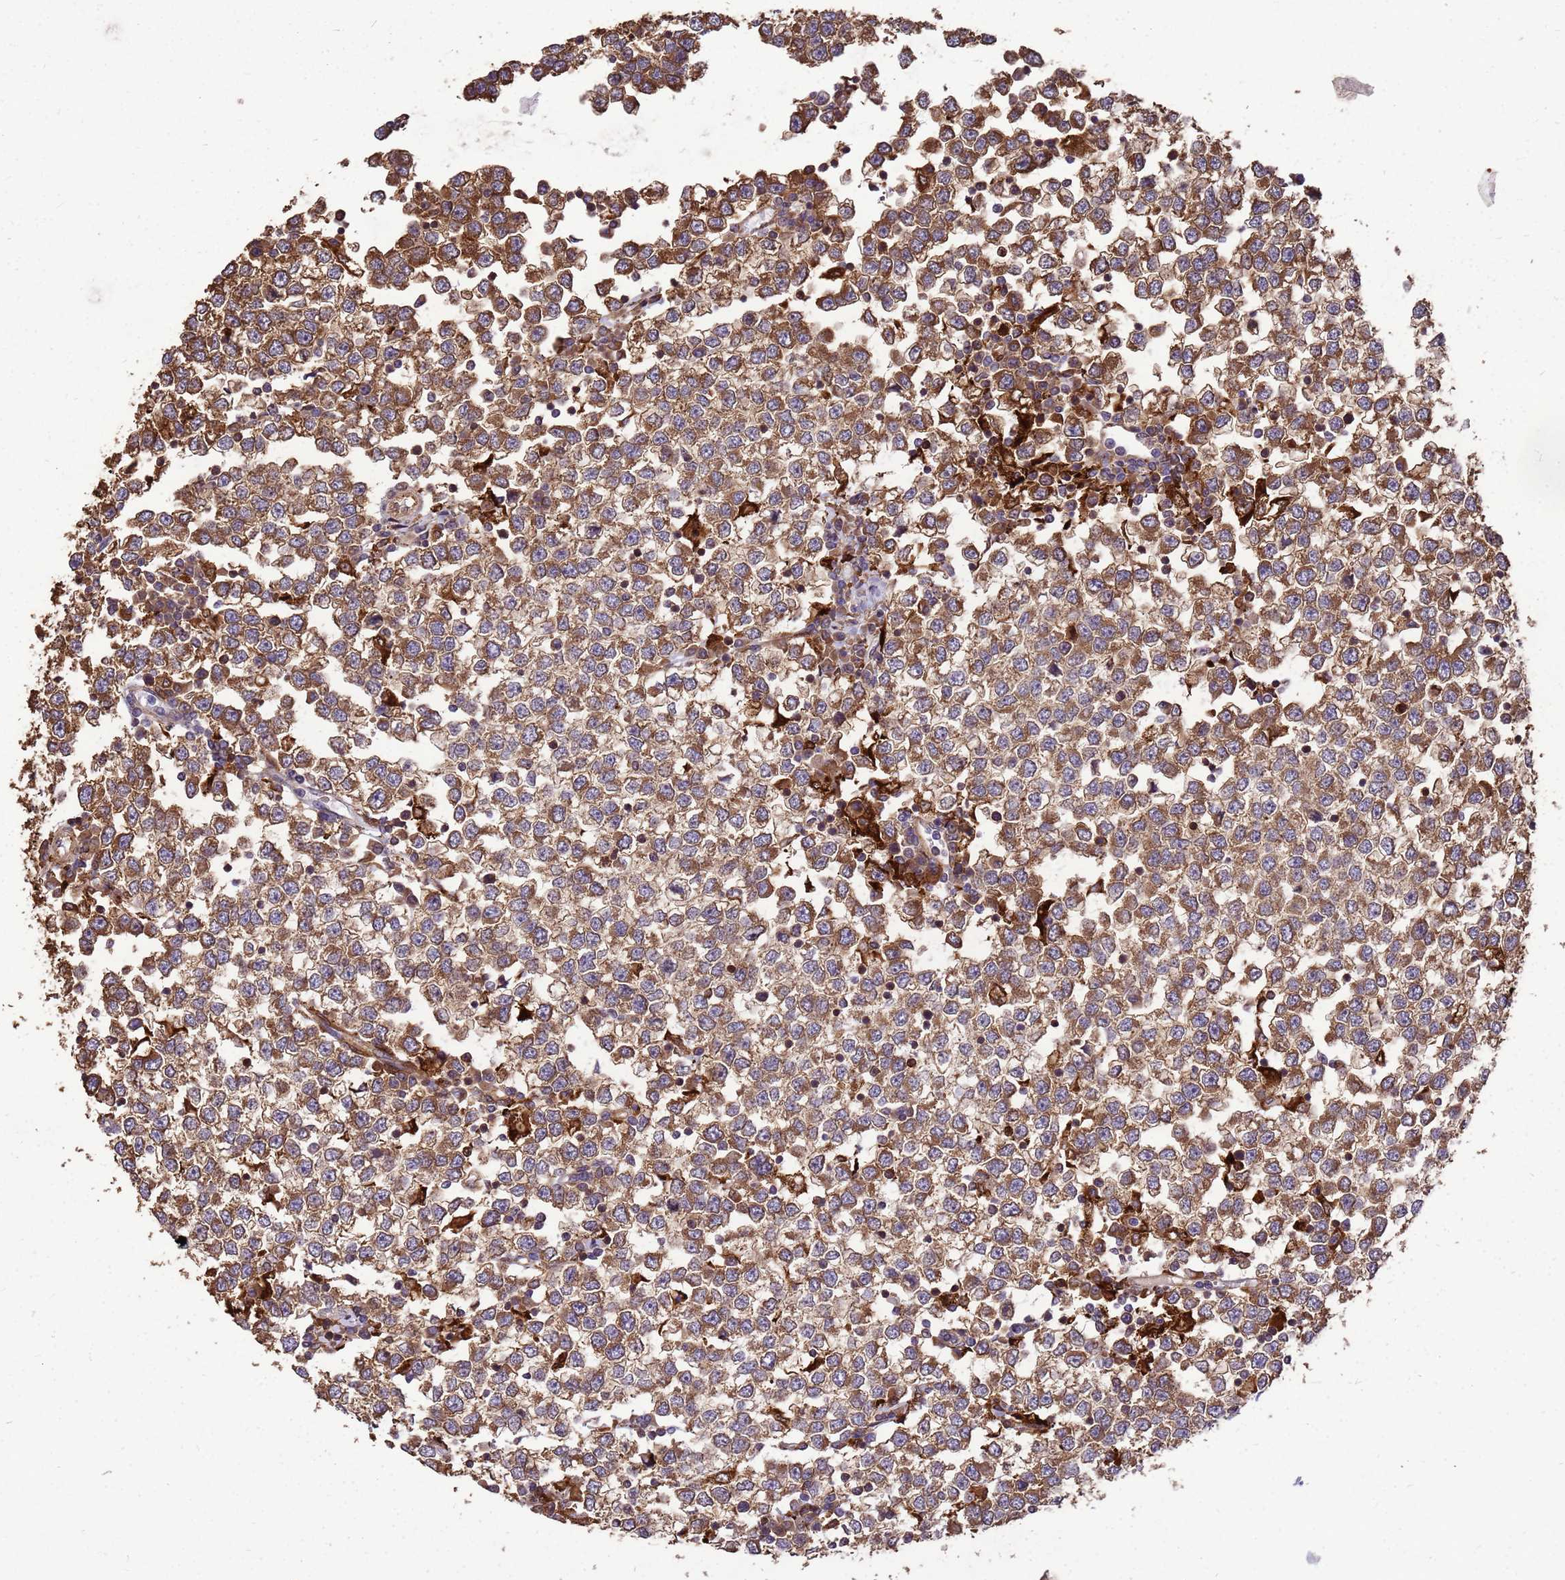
{"staining": {"intensity": "moderate", "quantity": ">75%", "location": "cytoplasmic/membranous"}, "tissue": "testis cancer", "cell_type": "Tumor cells", "image_type": "cancer", "snomed": [{"axis": "morphology", "description": "Seminoma, NOS"}, {"axis": "topography", "description": "Testis"}], "caption": "Protein expression analysis of human seminoma (testis) reveals moderate cytoplasmic/membranous expression in approximately >75% of tumor cells.", "gene": "ZNF618", "patient": {"sex": "male", "age": 65}}